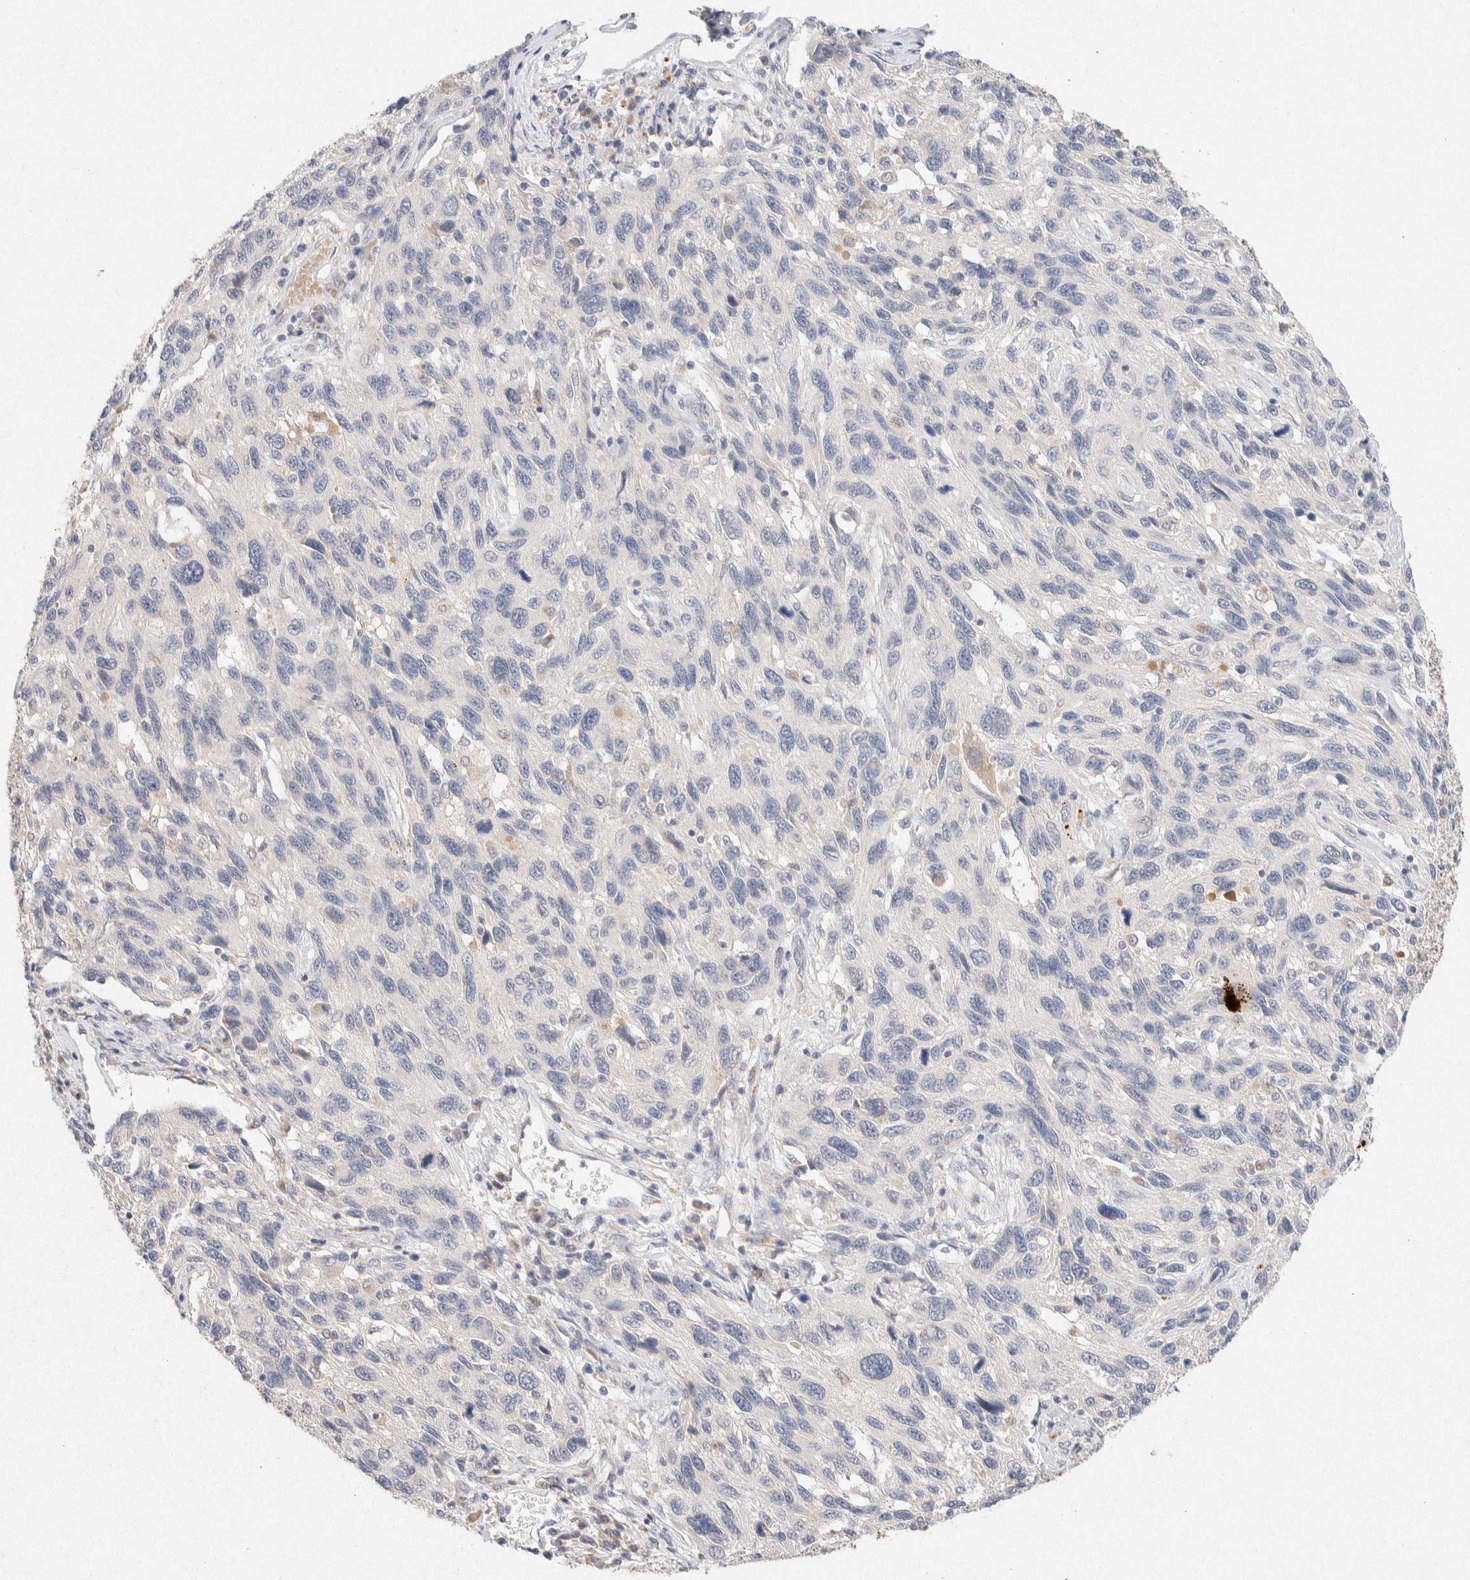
{"staining": {"intensity": "negative", "quantity": "none", "location": "none"}, "tissue": "melanoma", "cell_type": "Tumor cells", "image_type": "cancer", "snomed": [{"axis": "morphology", "description": "Malignant melanoma, NOS"}, {"axis": "topography", "description": "Skin"}], "caption": "Immunohistochemistry (IHC) photomicrograph of neoplastic tissue: melanoma stained with DAB reveals no significant protein staining in tumor cells. (Brightfield microscopy of DAB IHC at high magnification).", "gene": "GNAI1", "patient": {"sex": "male", "age": 53}}